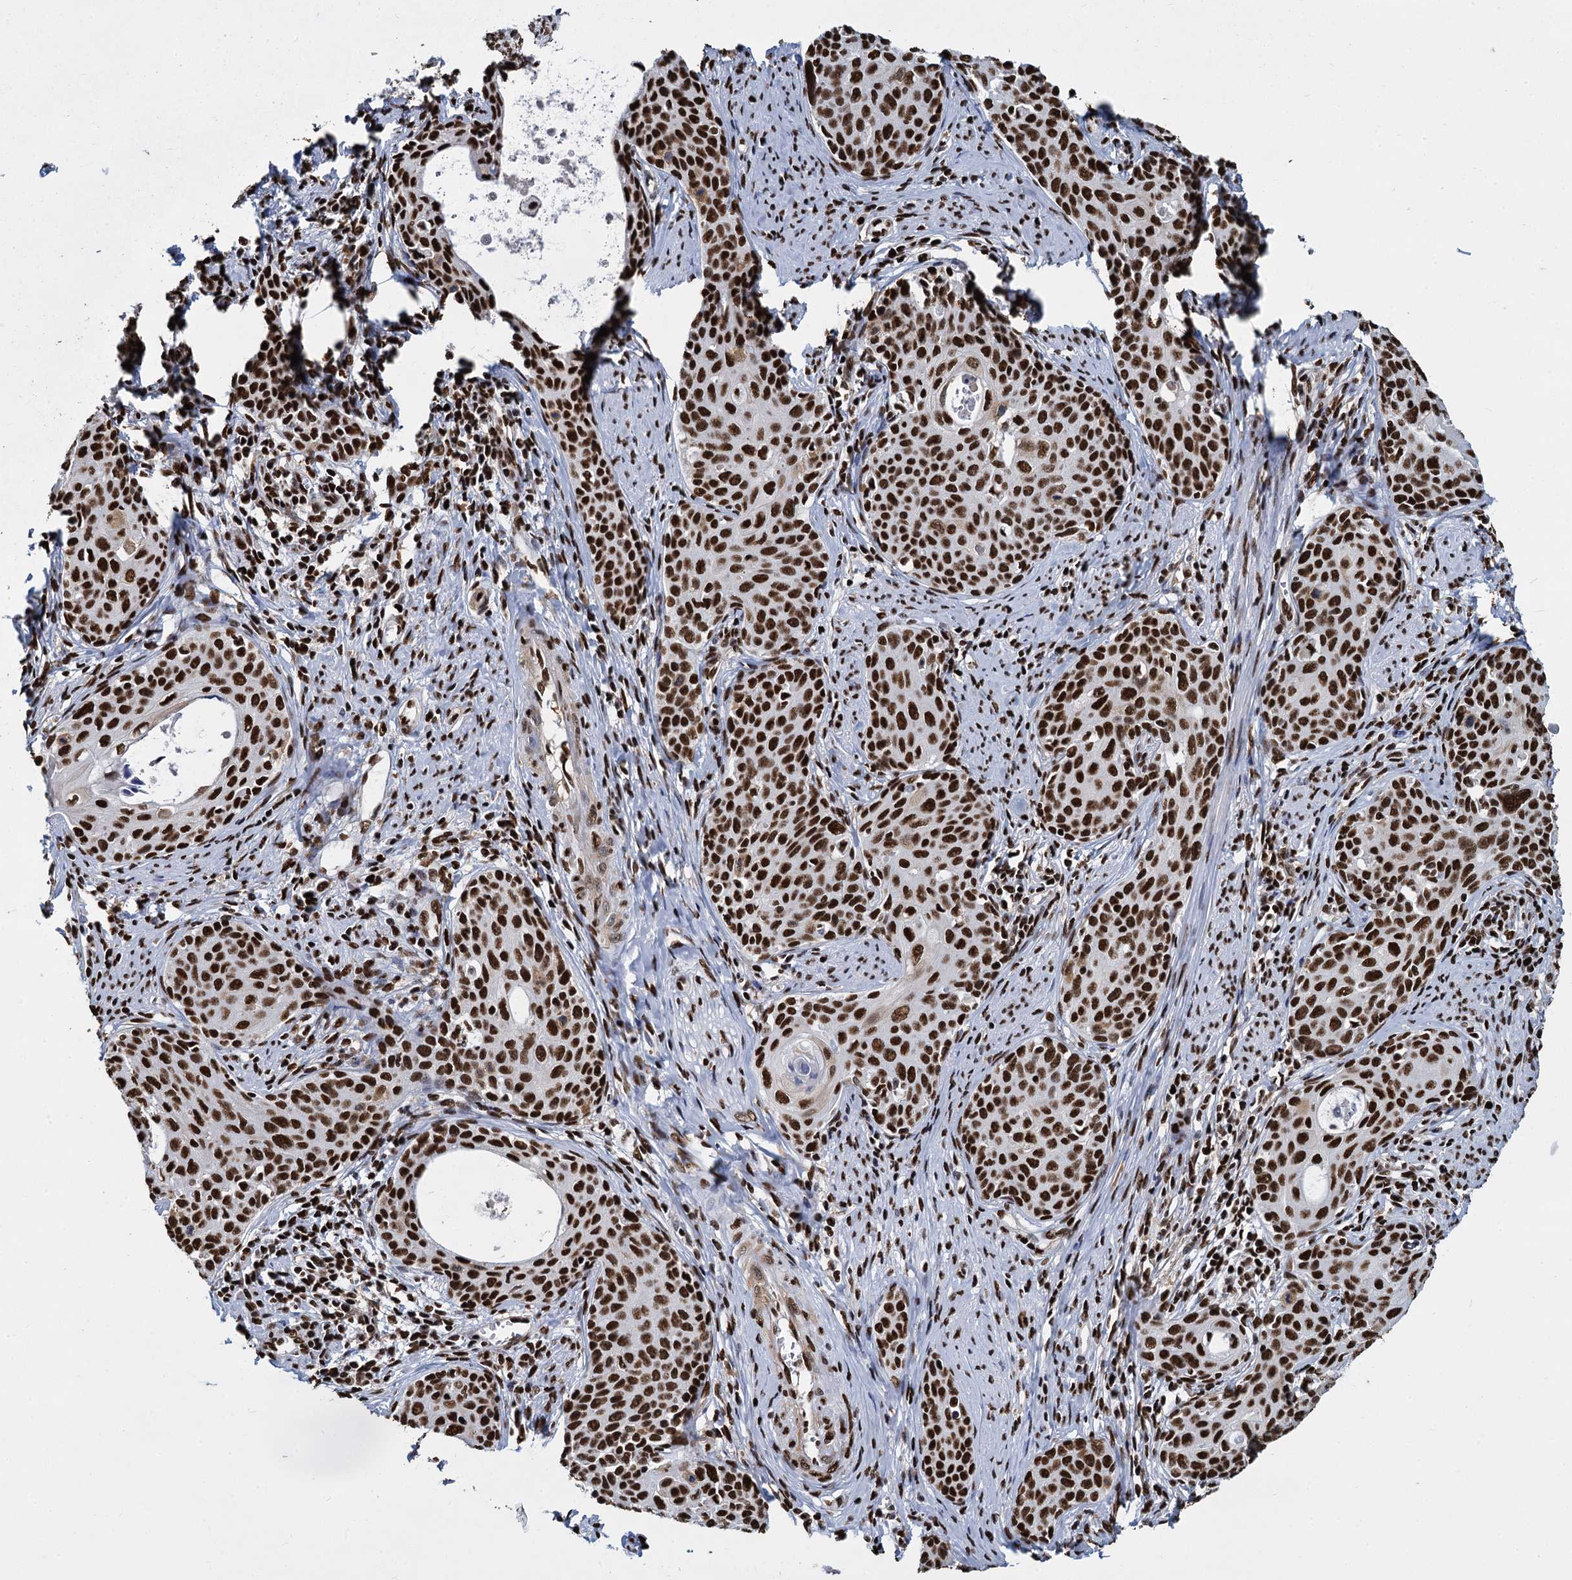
{"staining": {"intensity": "strong", "quantity": ">75%", "location": "nuclear"}, "tissue": "cervical cancer", "cell_type": "Tumor cells", "image_type": "cancer", "snomed": [{"axis": "morphology", "description": "Squamous cell carcinoma, NOS"}, {"axis": "topography", "description": "Cervix"}], "caption": "Protein expression analysis of human squamous cell carcinoma (cervical) reveals strong nuclear positivity in approximately >75% of tumor cells.", "gene": "DCPS", "patient": {"sex": "female", "age": 52}}